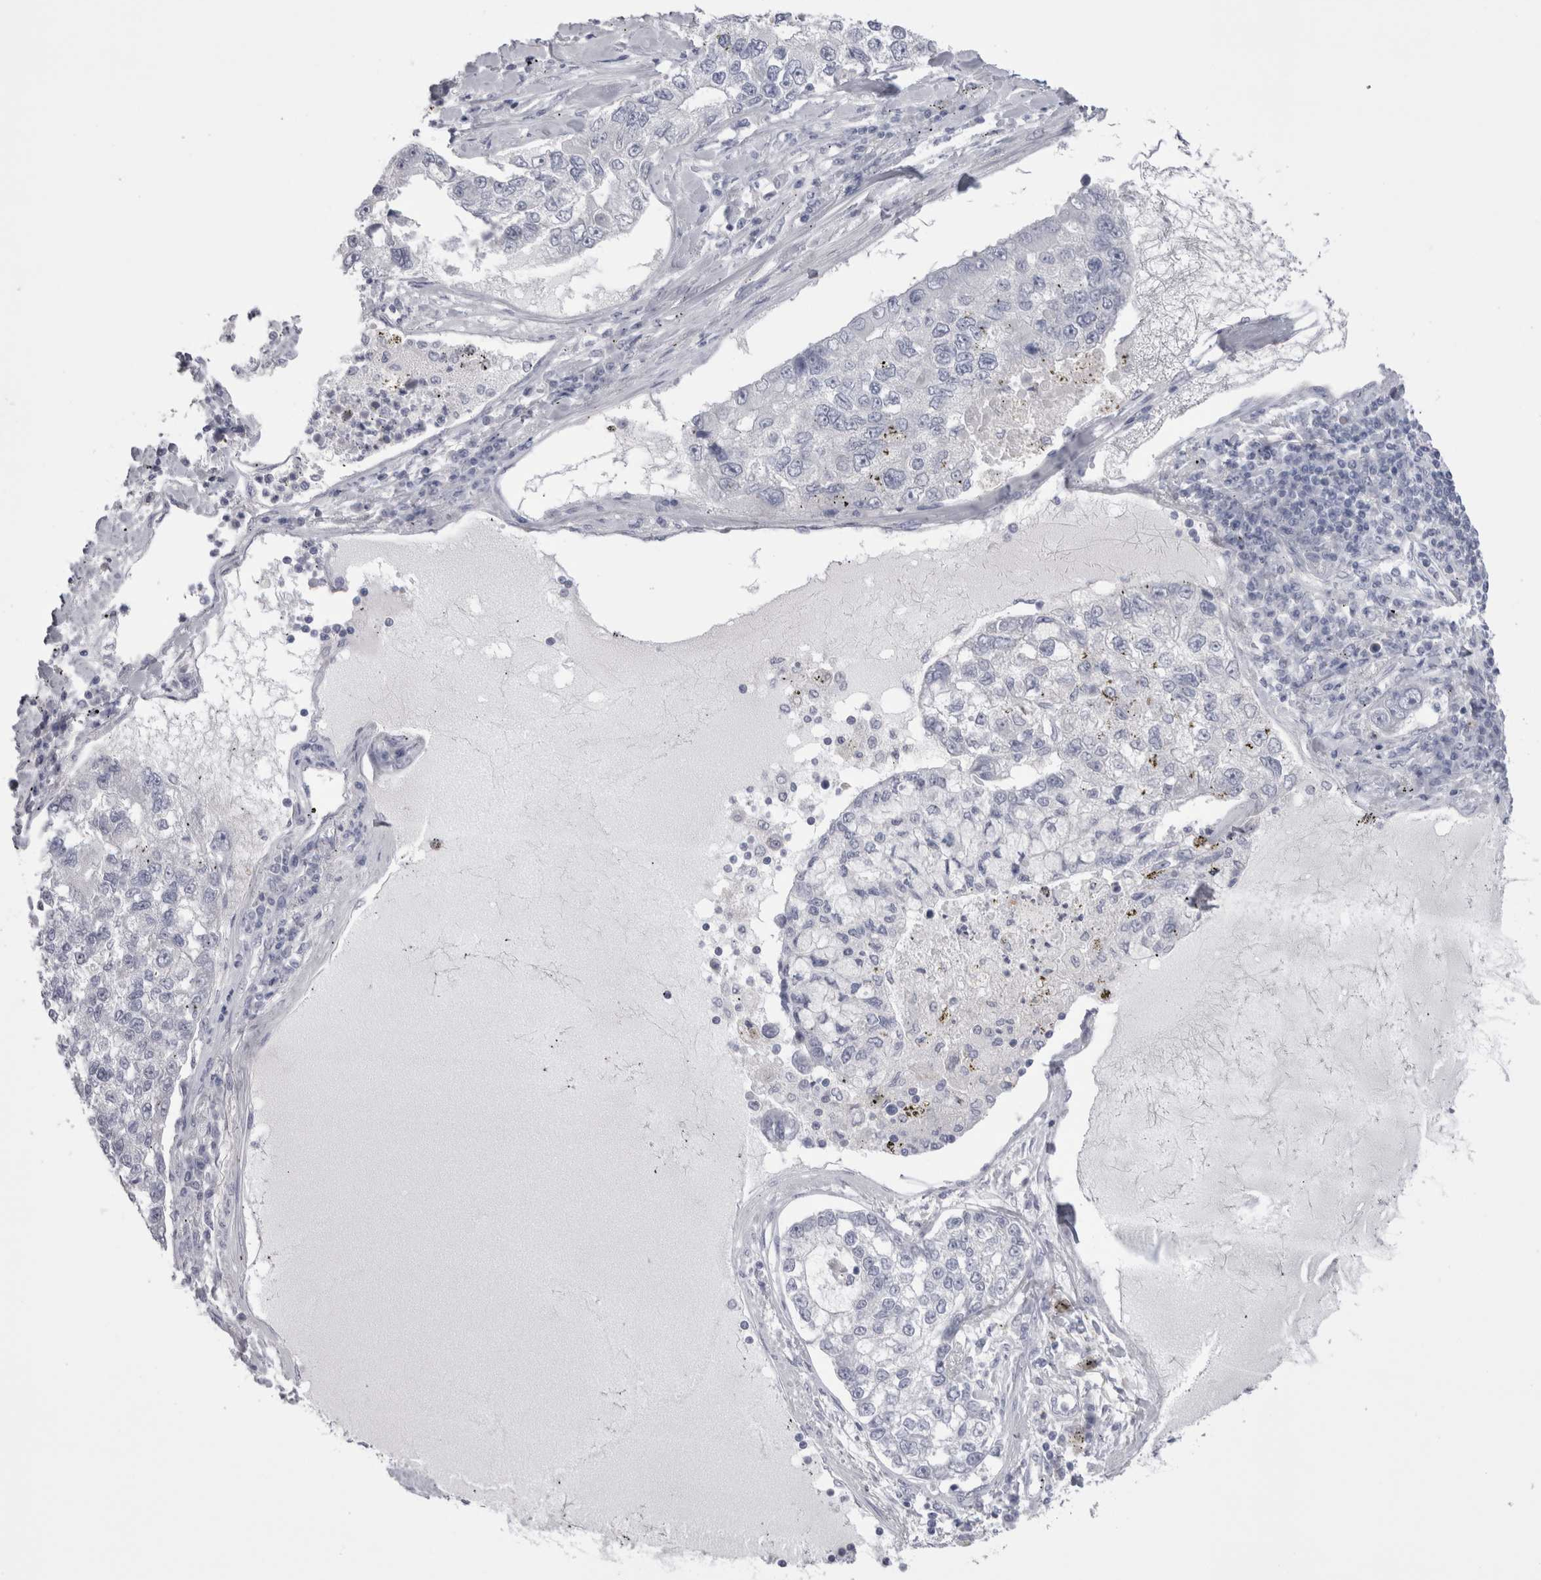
{"staining": {"intensity": "negative", "quantity": "none", "location": "none"}, "tissue": "lung cancer", "cell_type": "Tumor cells", "image_type": "cancer", "snomed": [{"axis": "morphology", "description": "Adenocarcinoma, NOS"}, {"axis": "topography", "description": "Lung"}], "caption": "High magnification brightfield microscopy of lung cancer stained with DAB (brown) and counterstained with hematoxylin (blue): tumor cells show no significant expression.", "gene": "SUCNR1", "patient": {"sex": "male", "age": 49}}